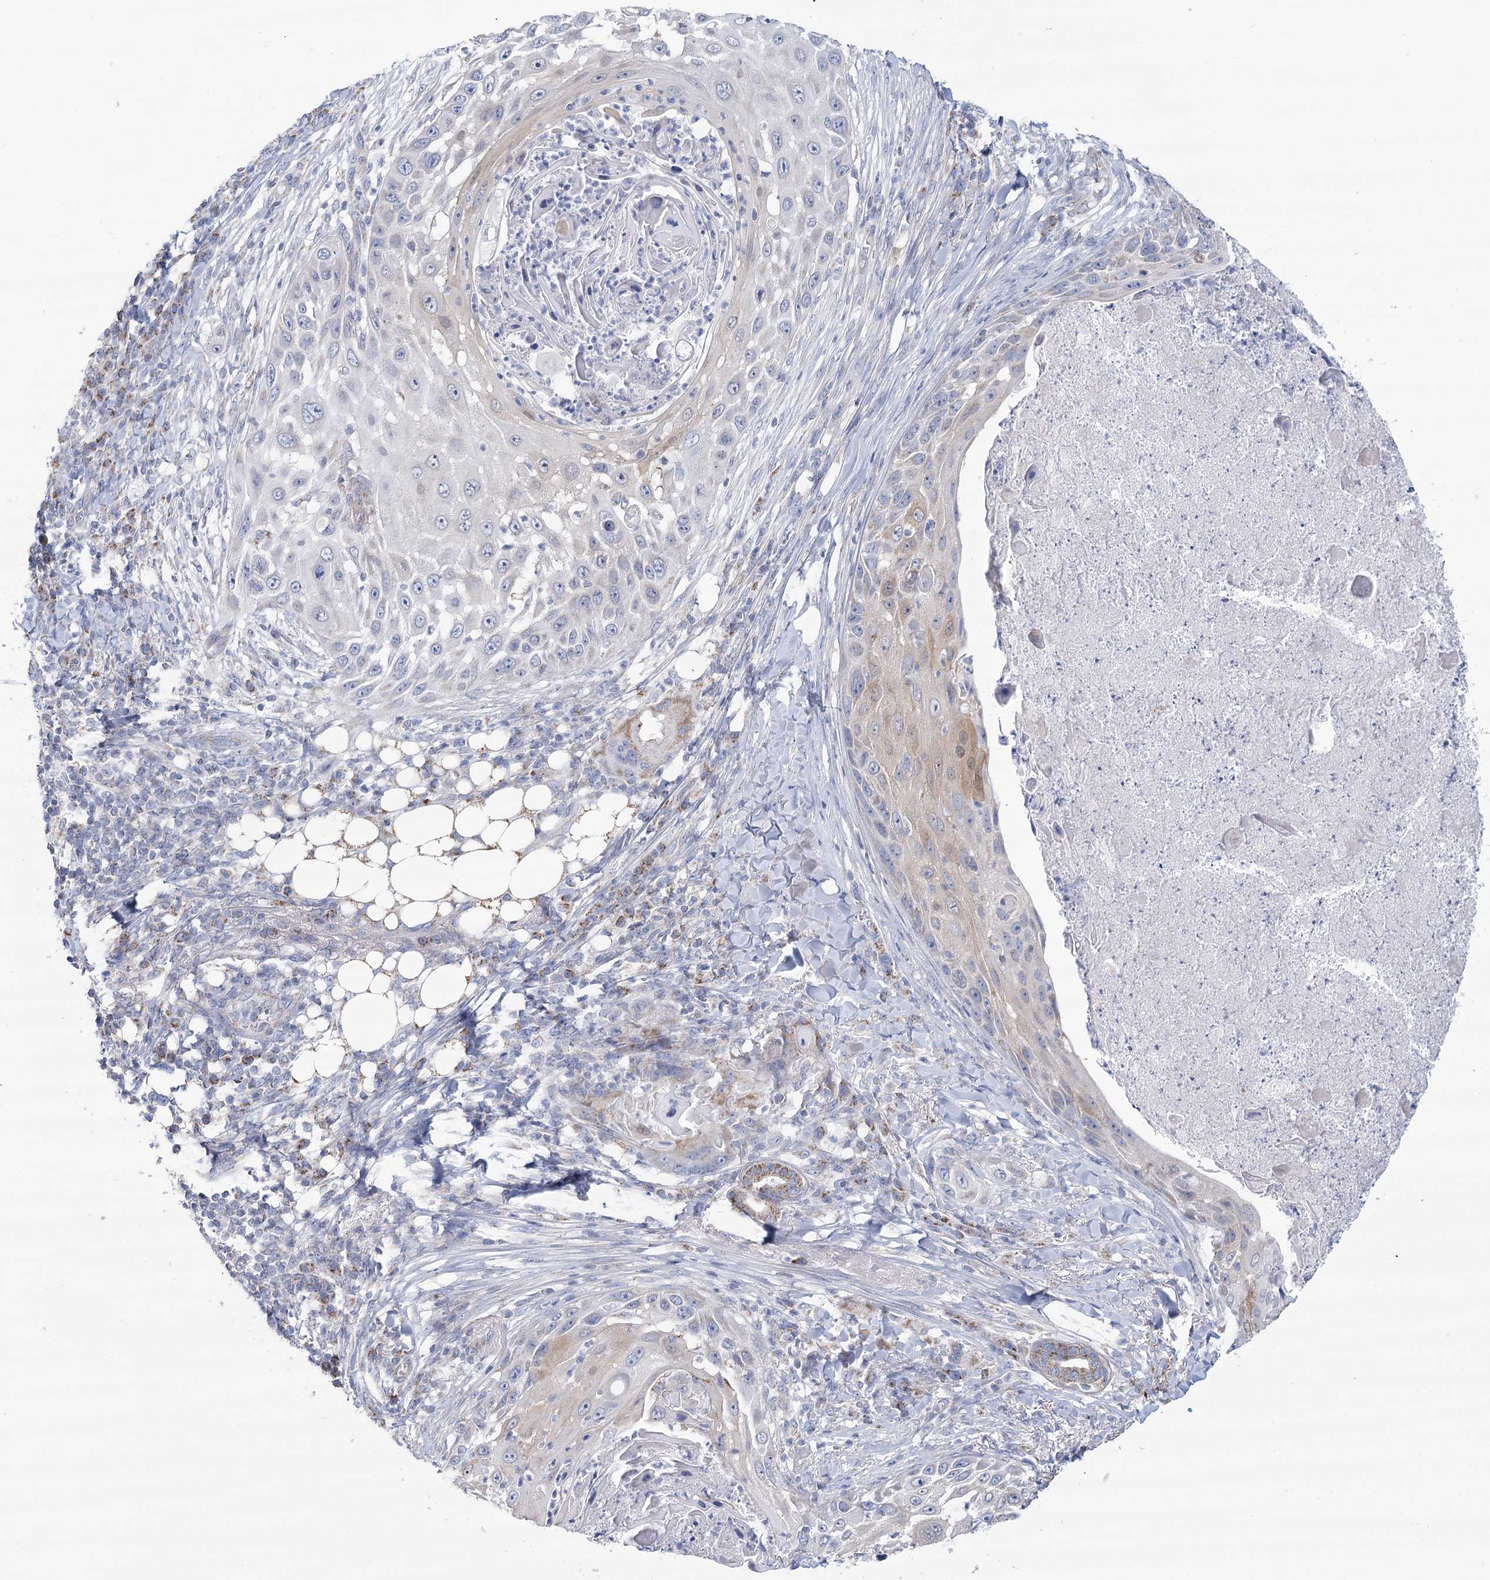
{"staining": {"intensity": "negative", "quantity": "none", "location": "none"}, "tissue": "skin cancer", "cell_type": "Tumor cells", "image_type": "cancer", "snomed": [{"axis": "morphology", "description": "Squamous cell carcinoma, NOS"}, {"axis": "topography", "description": "Skin"}], "caption": "Immunohistochemical staining of human skin cancer (squamous cell carcinoma) exhibits no significant expression in tumor cells.", "gene": "SNX7", "patient": {"sex": "female", "age": 44}}